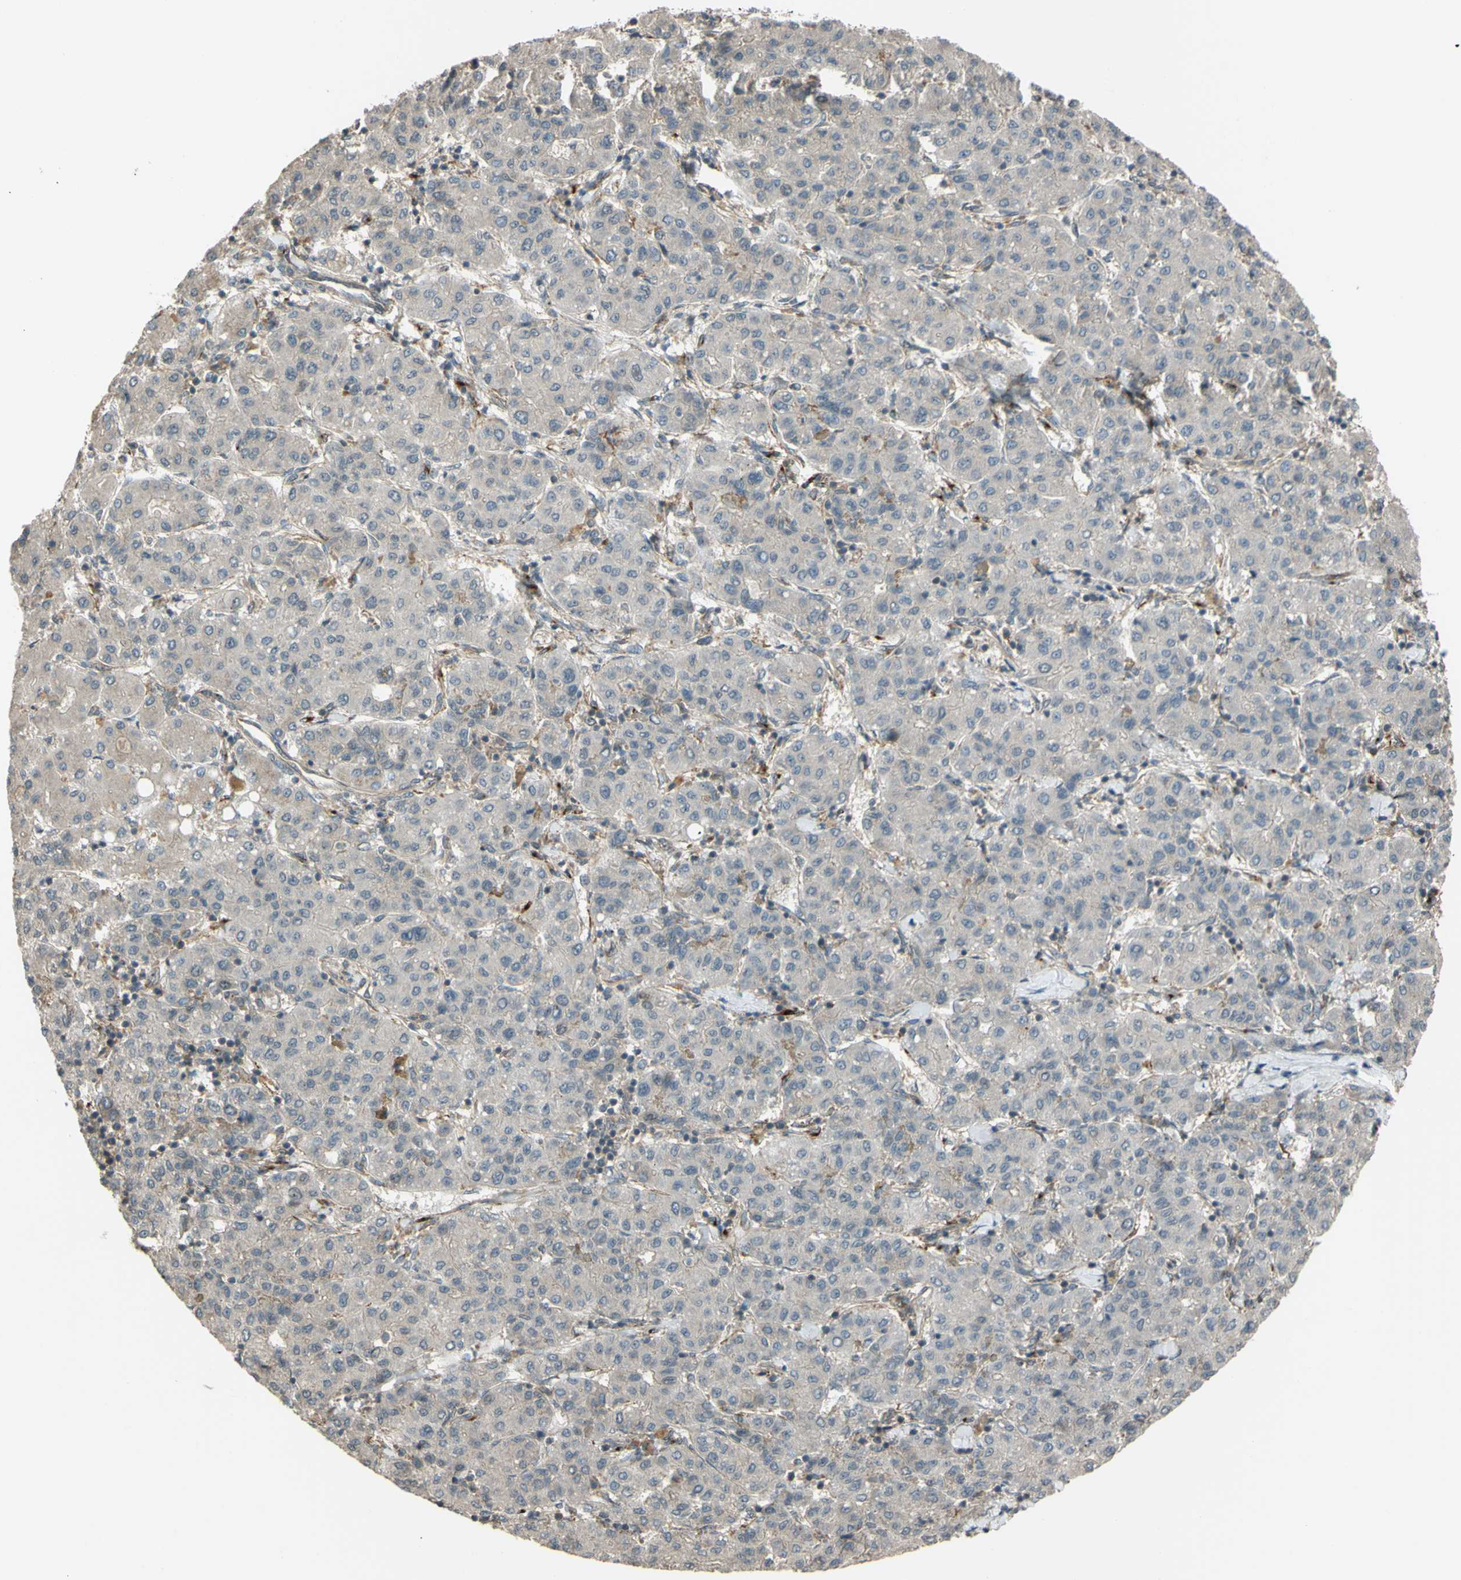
{"staining": {"intensity": "negative", "quantity": "none", "location": "none"}, "tissue": "liver cancer", "cell_type": "Tumor cells", "image_type": "cancer", "snomed": [{"axis": "morphology", "description": "Carcinoma, Hepatocellular, NOS"}, {"axis": "topography", "description": "Liver"}], "caption": "This is an immunohistochemistry (IHC) micrograph of liver hepatocellular carcinoma. There is no expression in tumor cells.", "gene": "FLII", "patient": {"sex": "male", "age": 65}}